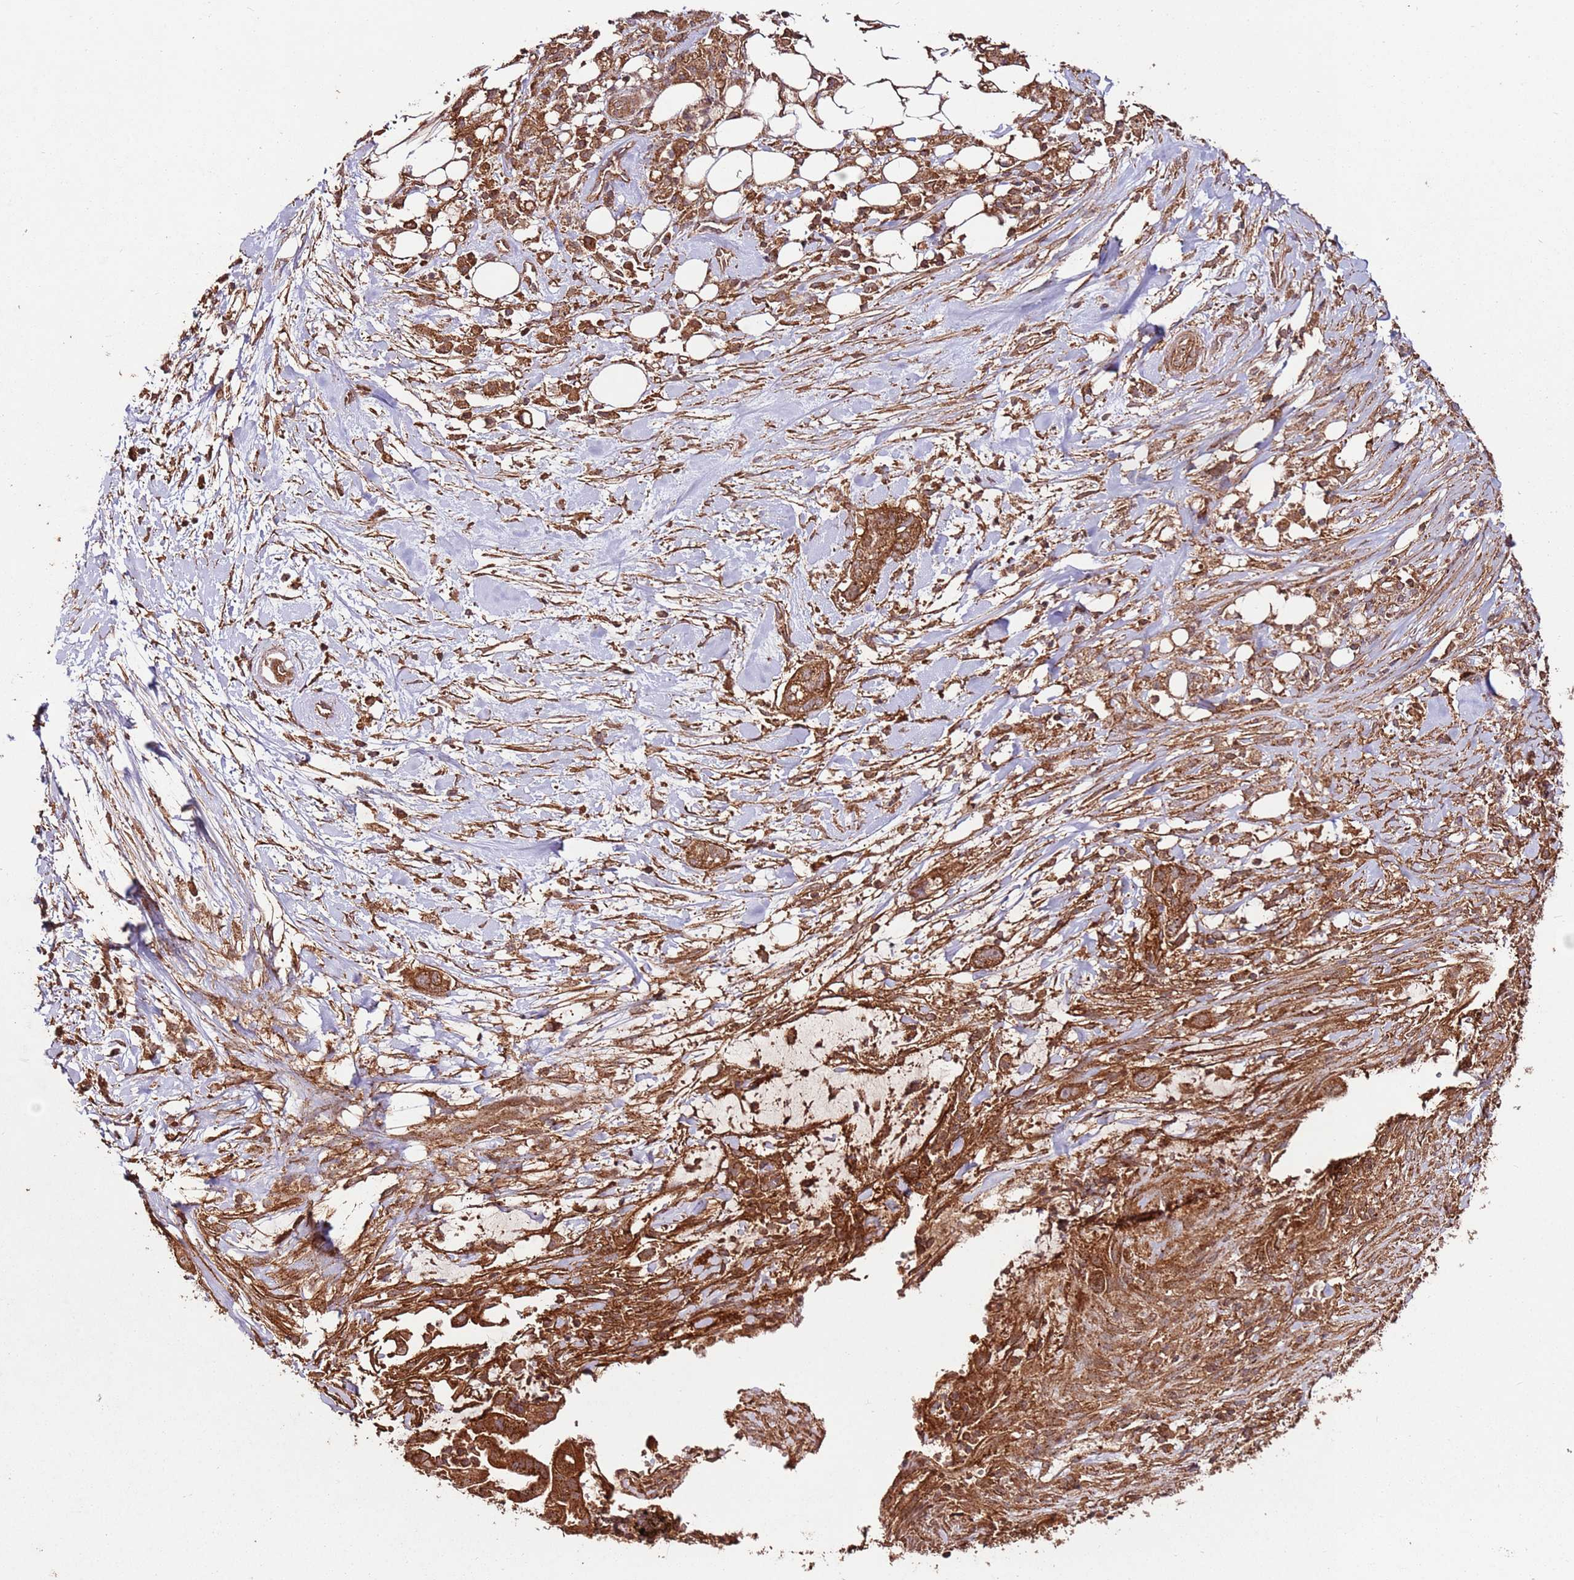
{"staining": {"intensity": "strong", "quantity": ">75%", "location": "cytoplasmic/membranous"}, "tissue": "pancreatic cancer", "cell_type": "Tumor cells", "image_type": "cancer", "snomed": [{"axis": "morphology", "description": "Adenocarcinoma, NOS"}, {"axis": "topography", "description": "Pancreas"}], "caption": "Immunohistochemical staining of adenocarcinoma (pancreatic) reveals high levels of strong cytoplasmic/membranous protein staining in about >75% of tumor cells. The staining was performed using DAB, with brown indicating positive protein expression. Nuclei are stained blue with hematoxylin.", "gene": "FAM186A", "patient": {"sex": "male", "age": 44}}